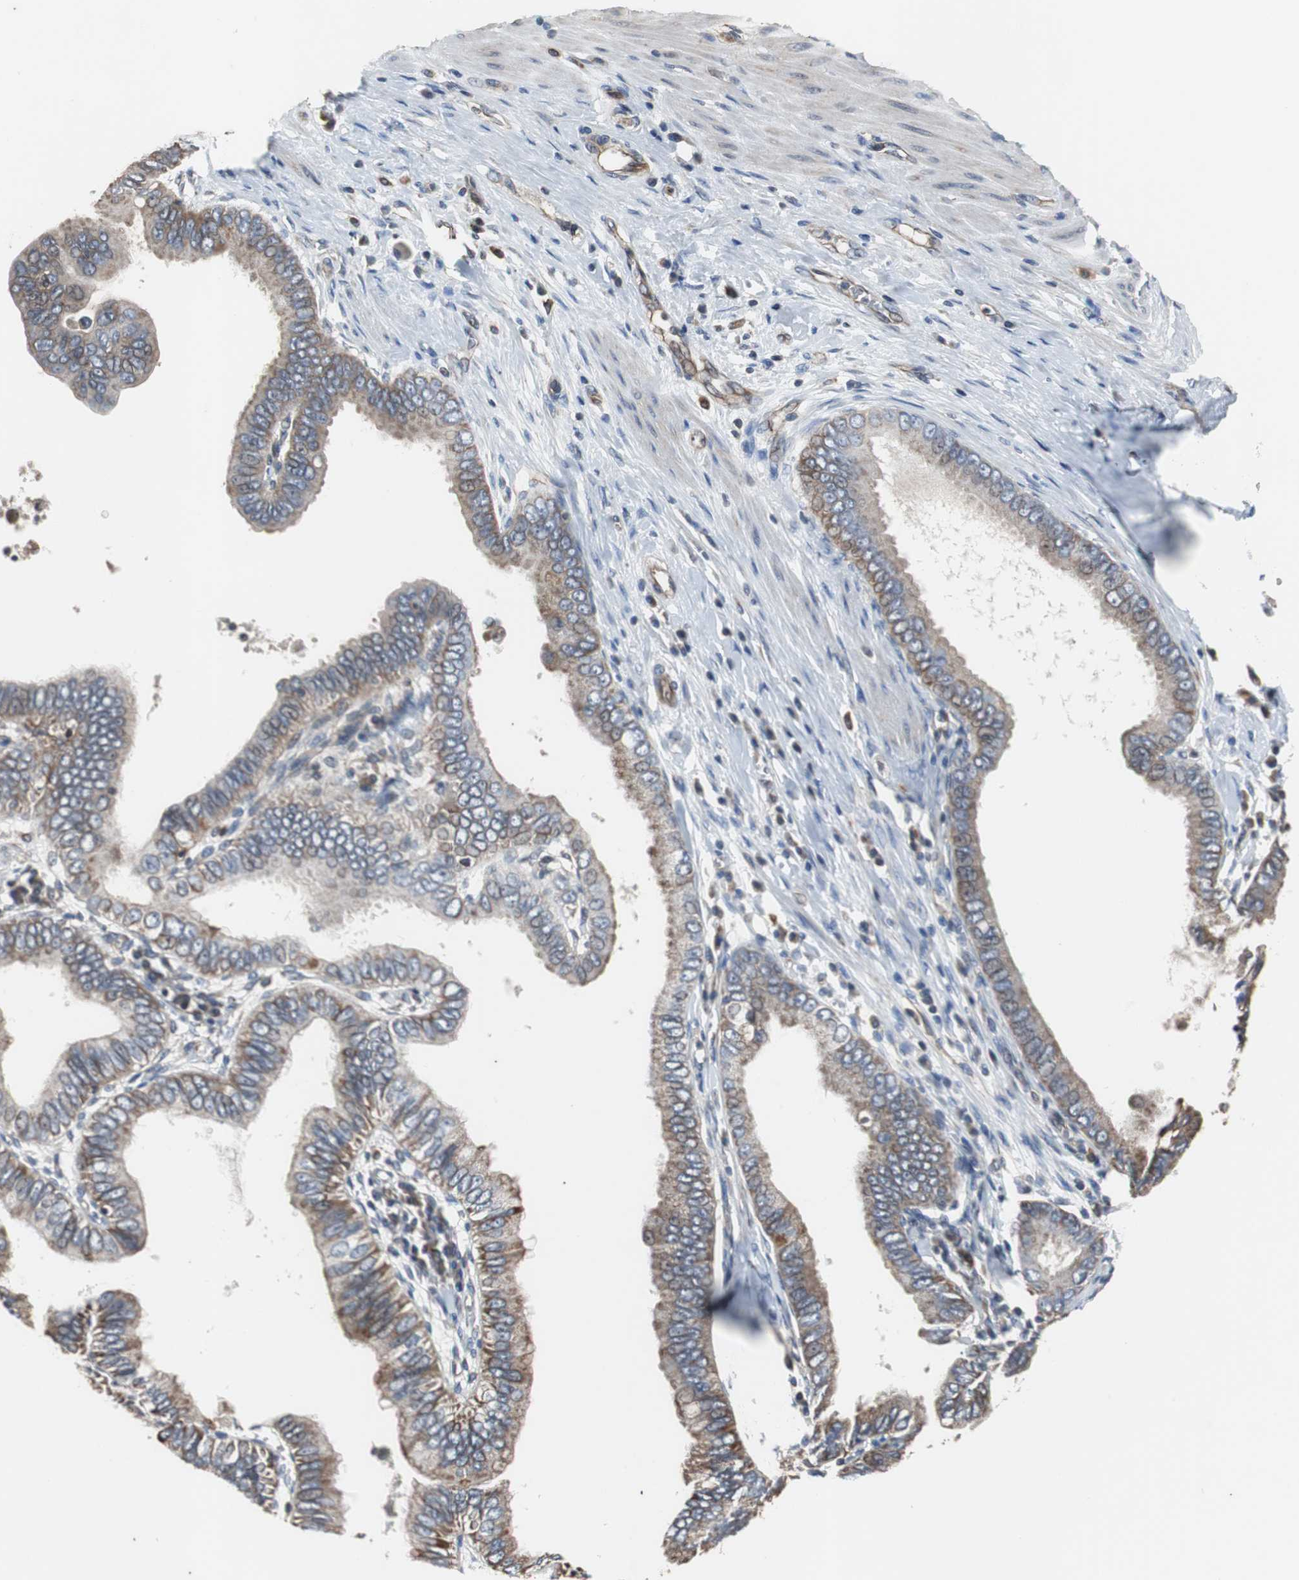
{"staining": {"intensity": "weak", "quantity": ">75%", "location": "cytoplasmic/membranous"}, "tissue": "pancreatic cancer", "cell_type": "Tumor cells", "image_type": "cancer", "snomed": [{"axis": "morphology", "description": "Normal tissue, NOS"}, {"axis": "topography", "description": "Lymph node"}], "caption": "High-magnification brightfield microscopy of pancreatic cancer stained with DAB (brown) and counterstained with hematoxylin (blue). tumor cells exhibit weak cytoplasmic/membranous staining is appreciated in approximately>75% of cells.", "gene": "ACTR3", "patient": {"sex": "male", "age": 50}}